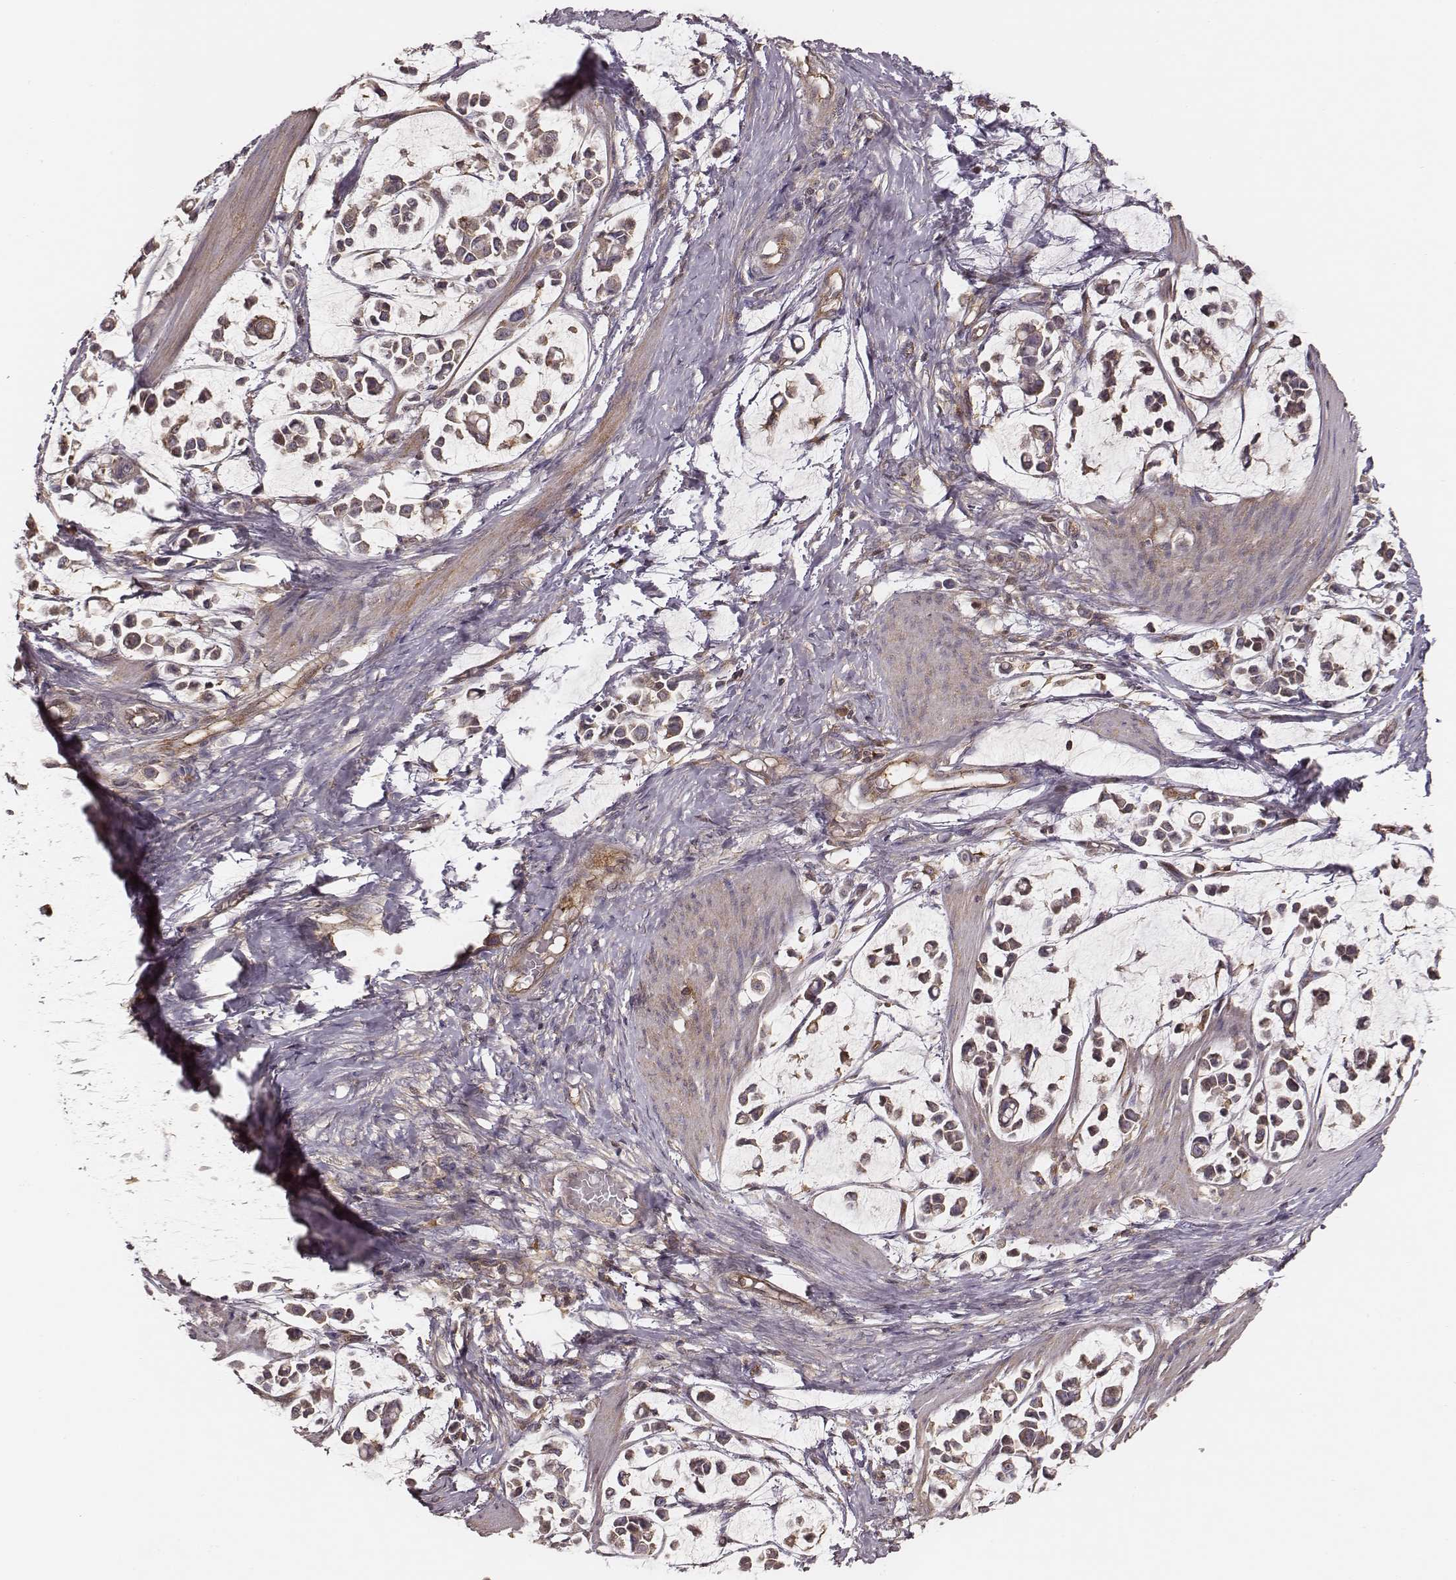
{"staining": {"intensity": "moderate", "quantity": ">75%", "location": "cytoplasmic/membranous"}, "tissue": "stomach cancer", "cell_type": "Tumor cells", "image_type": "cancer", "snomed": [{"axis": "morphology", "description": "Adenocarcinoma, NOS"}, {"axis": "topography", "description": "Stomach"}], "caption": "A photomicrograph showing moderate cytoplasmic/membranous staining in approximately >75% of tumor cells in adenocarcinoma (stomach), as visualized by brown immunohistochemical staining.", "gene": "CARS1", "patient": {"sex": "male", "age": 82}}